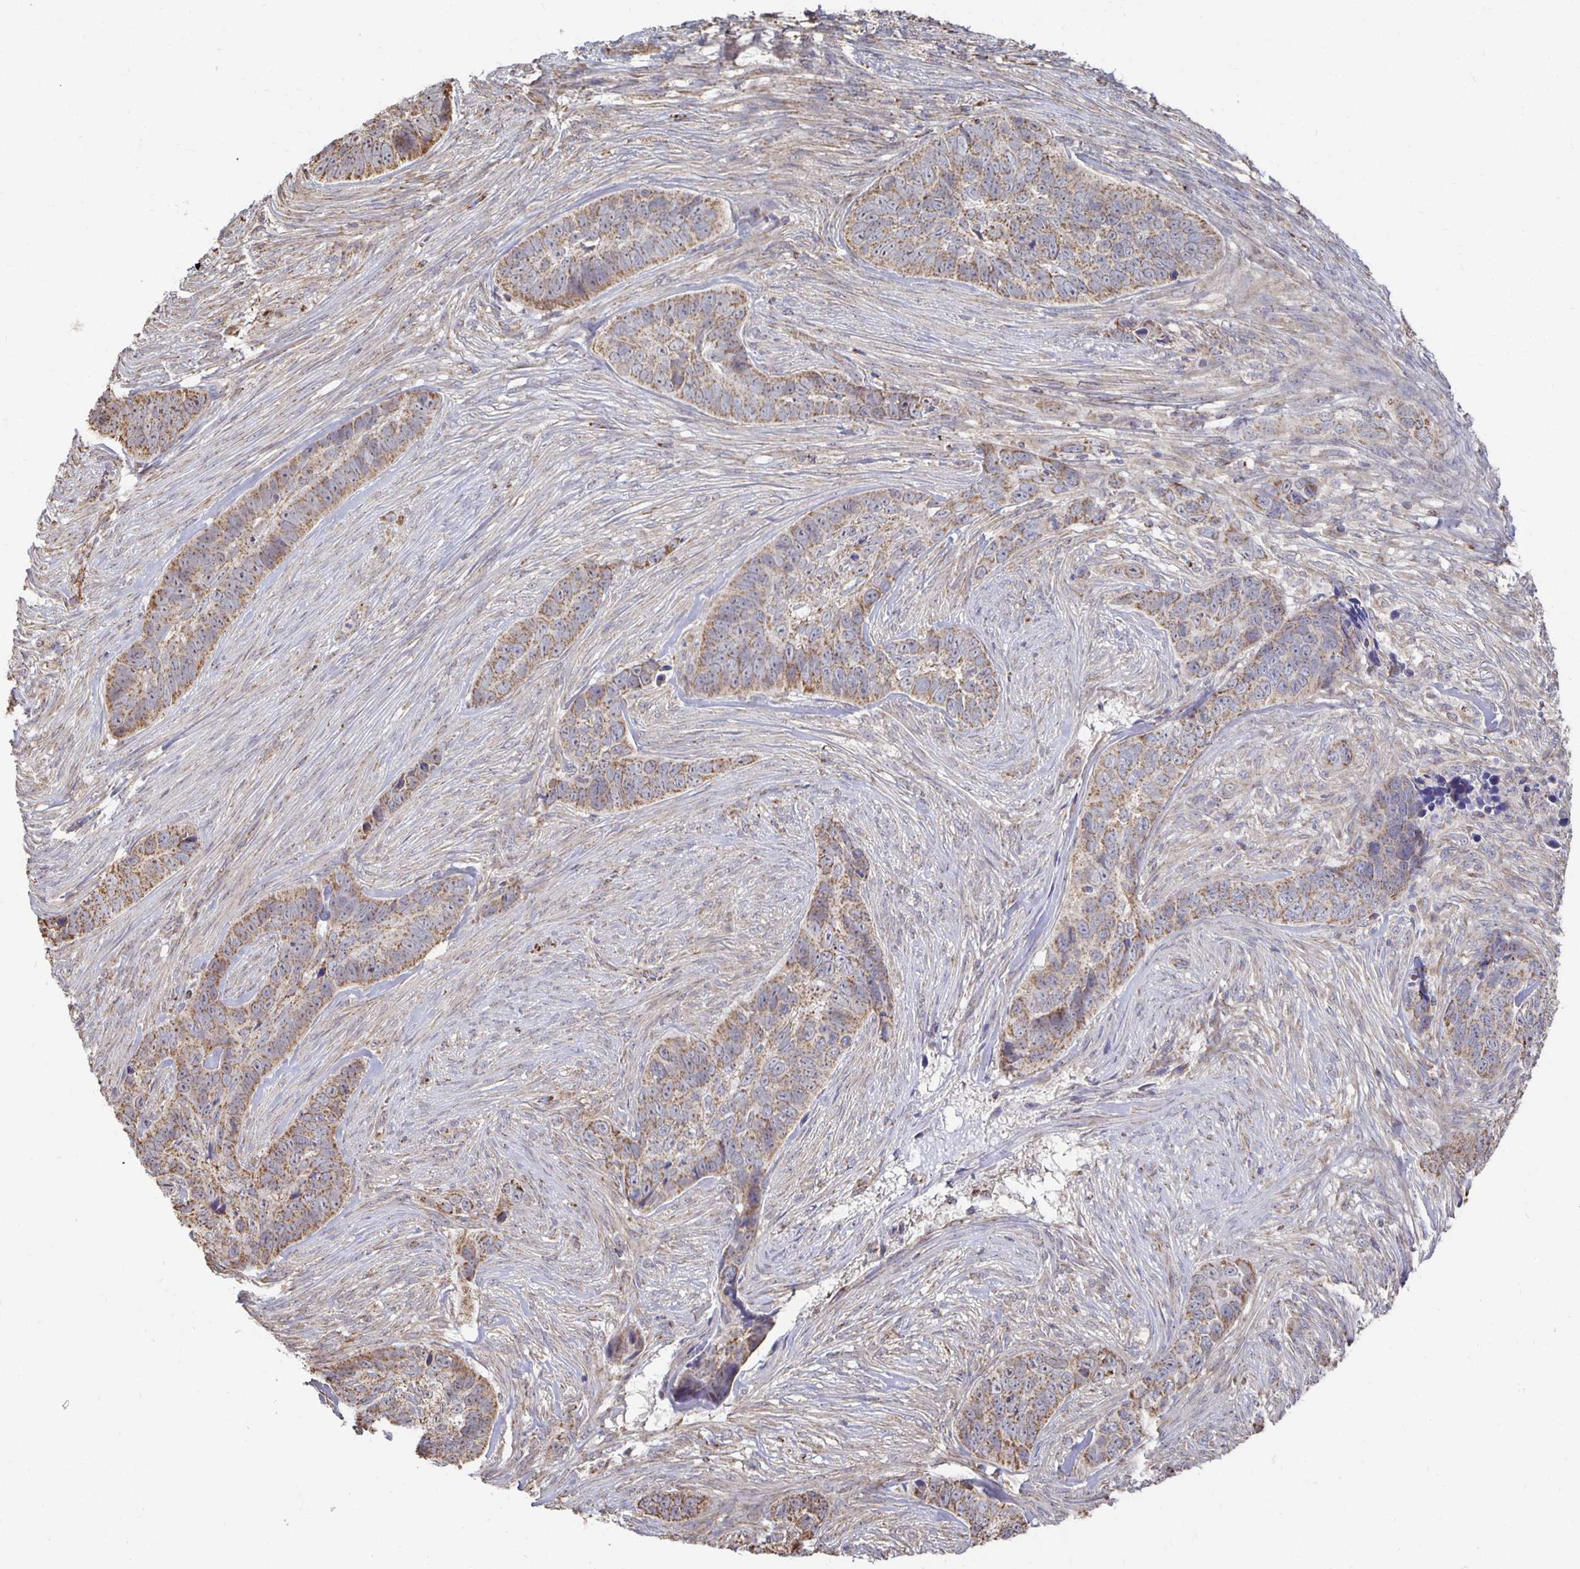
{"staining": {"intensity": "weak", "quantity": ">75%", "location": "cytoplasmic/membranous"}, "tissue": "skin cancer", "cell_type": "Tumor cells", "image_type": "cancer", "snomed": [{"axis": "morphology", "description": "Basal cell carcinoma"}, {"axis": "topography", "description": "Skin"}], "caption": "A high-resolution image shows IHC staining of basal cell carcinoma (skin), which shows weak cytoplasmic/membranous staining in approximately >75% of tumor cells.", "gene": "NKX2-8", "patient": {"sex": "female", "age": 82}}